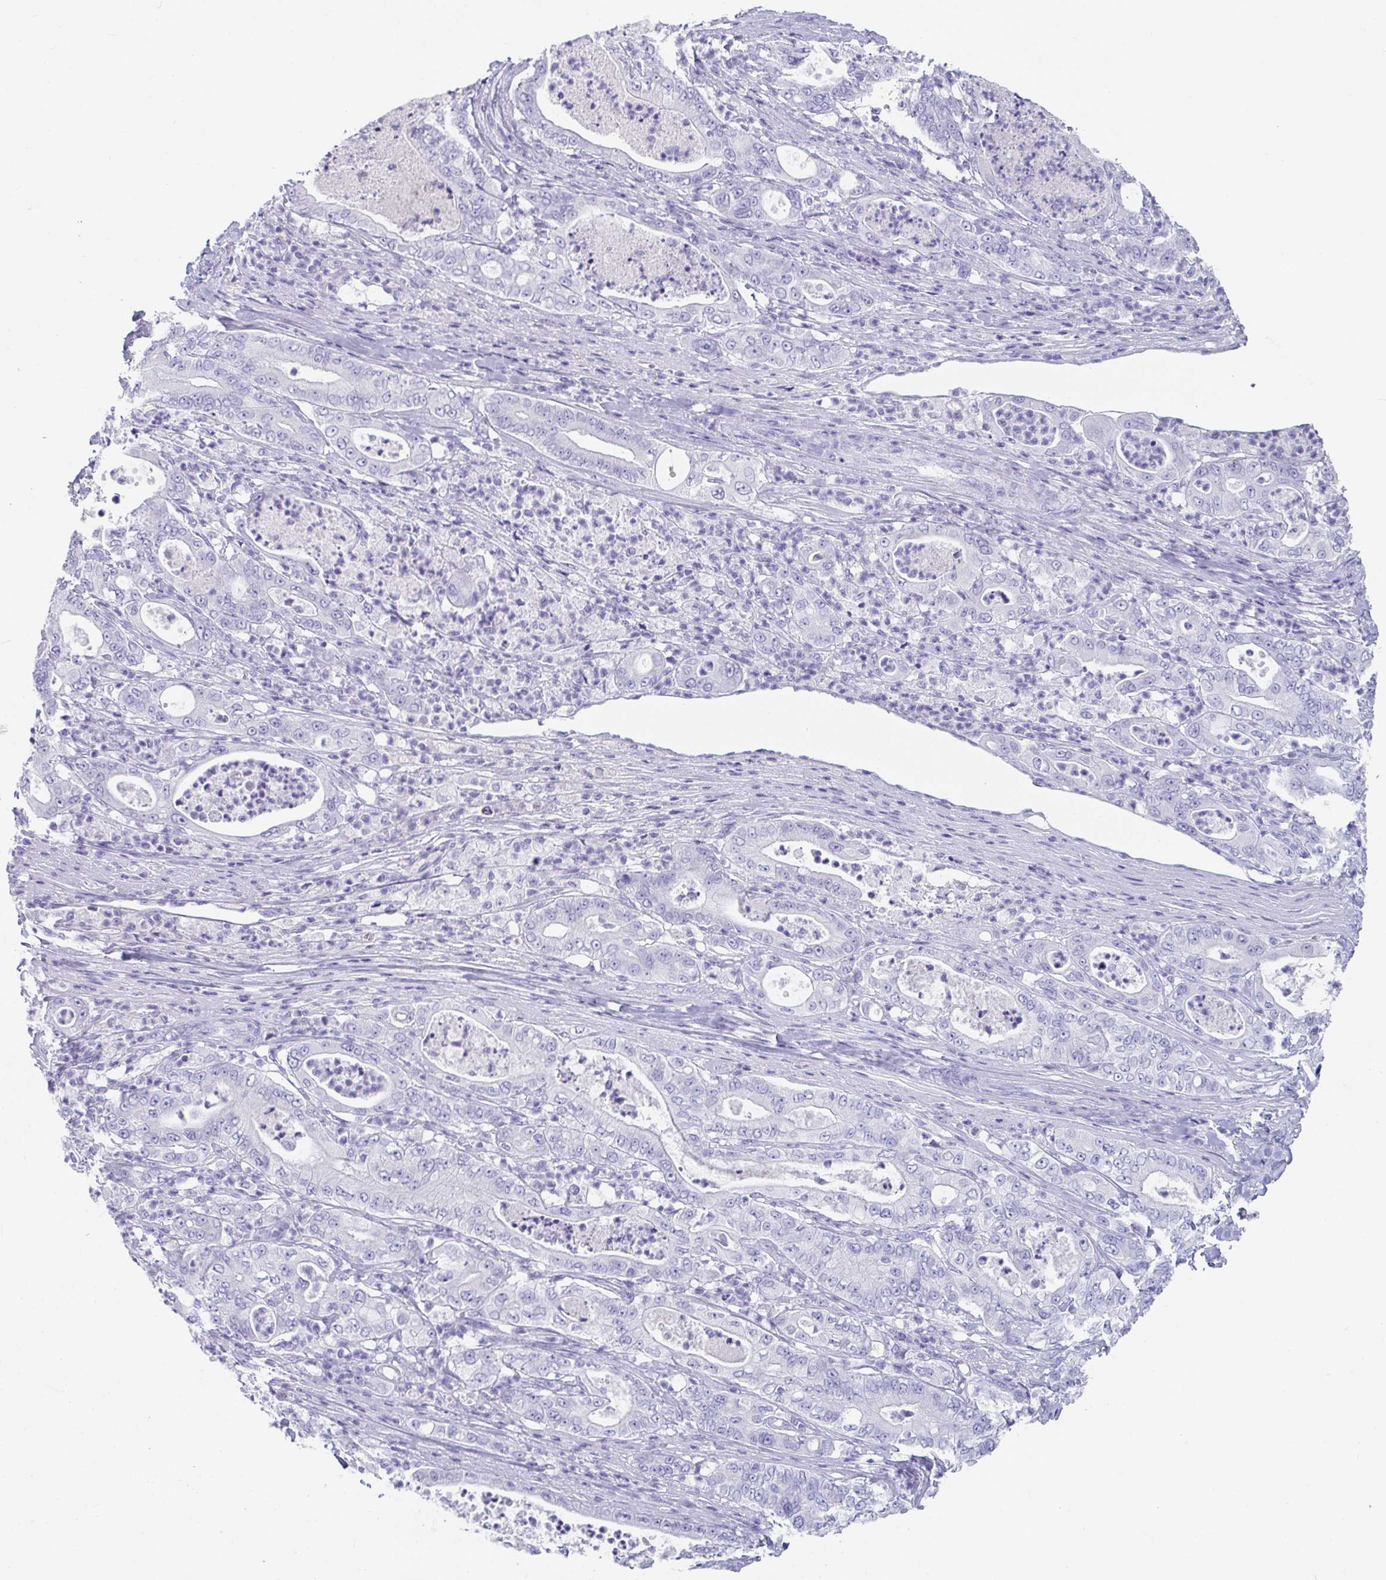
{"staining": {"intensity": "negative", "quantity": "none", "location": "none"}, "tissue": "pancreatic cancer", "cell_type": "Tumor cells", "image_type": "cancer", "snomed": [{"axis": "morphology", "description": "Adenocarcinoma, NOS"}, {"axis": "topography", "description": "Pancreas"}], "caption": "Adenocarcinoma (pancreatic) was stained to show a protein in brown. There is no significant staining in tumor cells.", "gene": "PLA2G1B", "patient": {"sex": "male", "age": 71}}